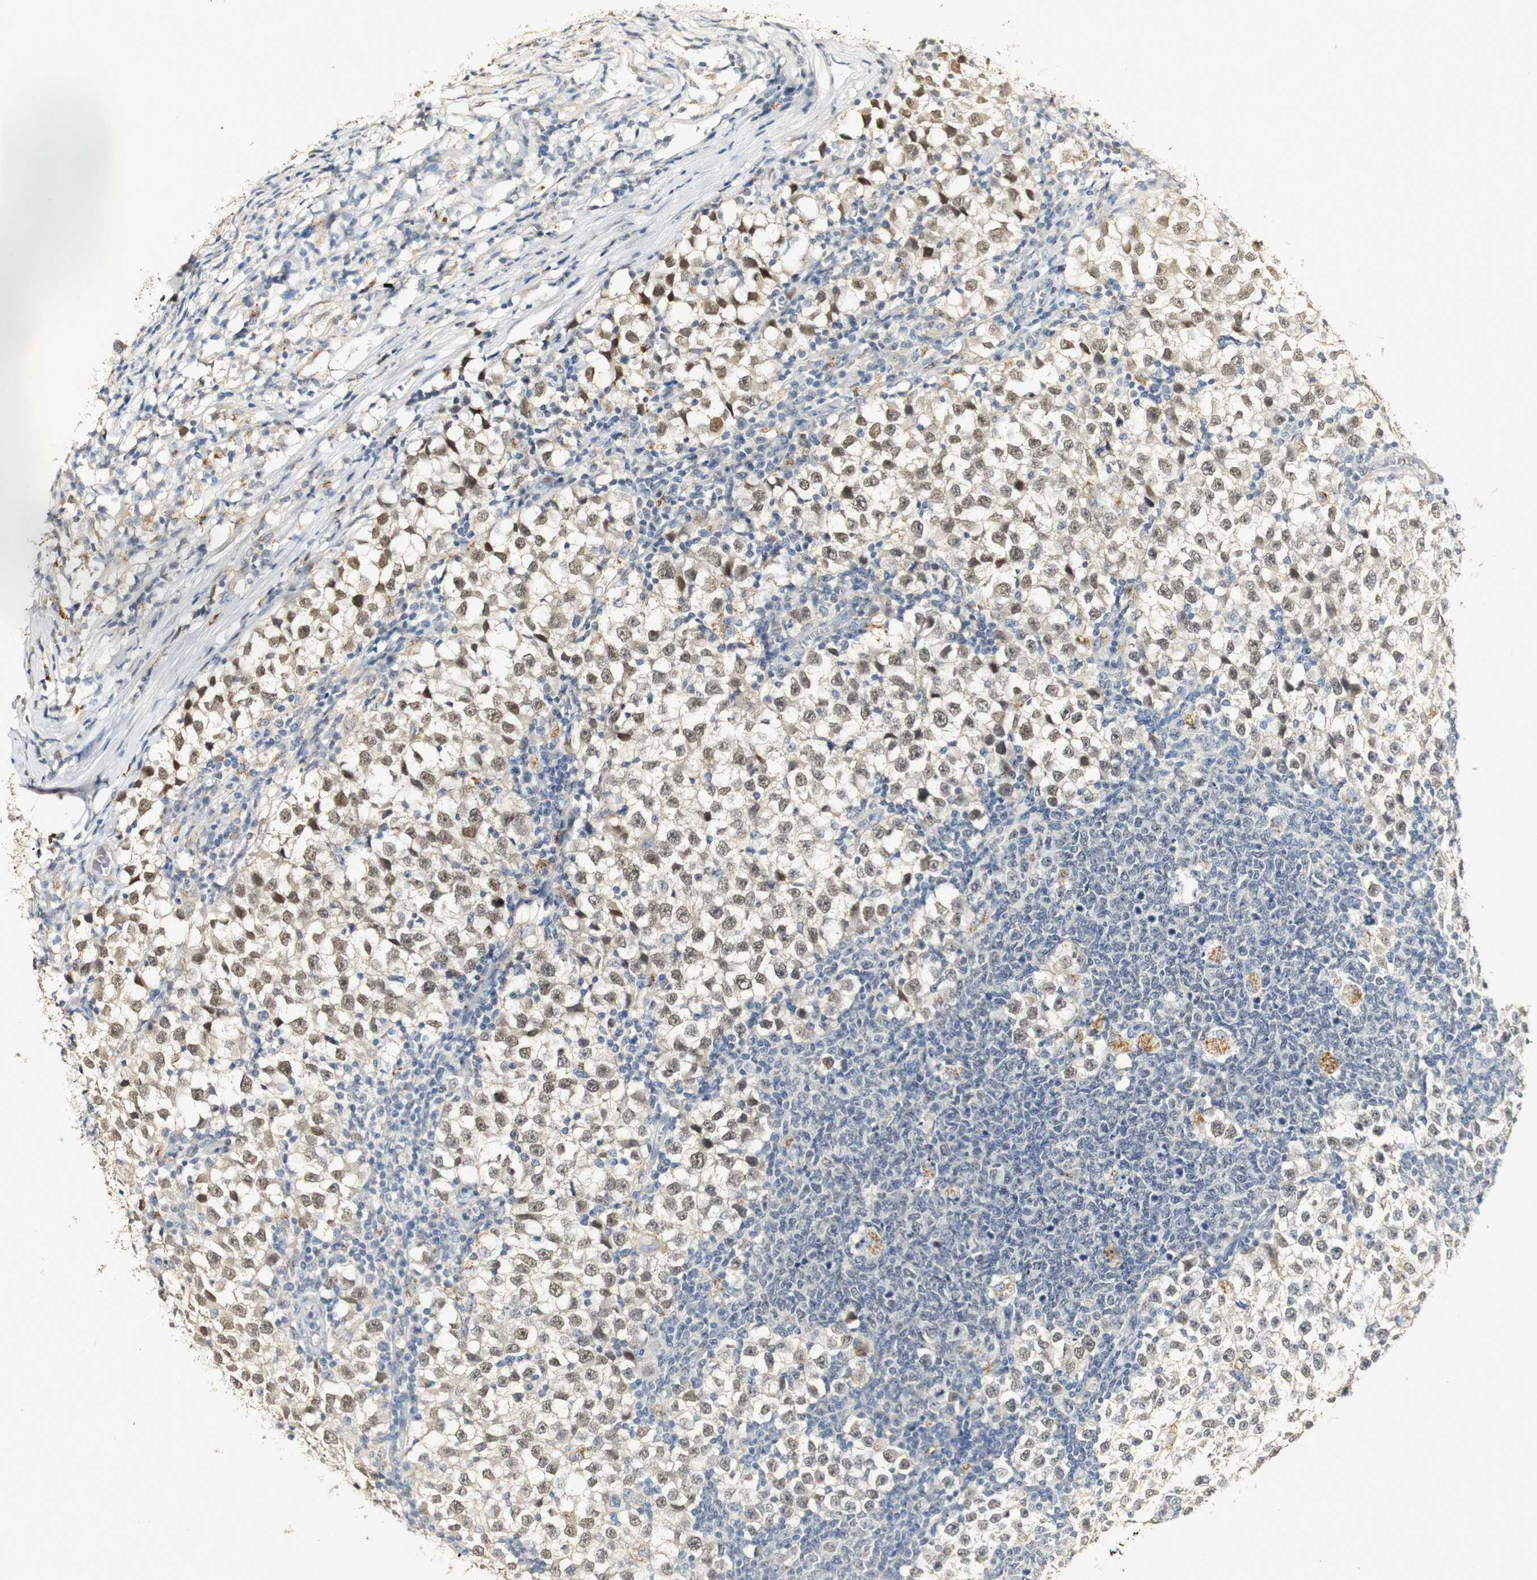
{"staining": {"intensity": "weak", "quantity": ">75%", "location": "nuclear"}, "tissue": "testis cancer", "cell_type": "Tumor cells", "image_type": "cancer", "snomed": [{"axis": "morphology", "description": "Seminoma, NOS"}, {"axis": "topography", "description": "Testis"}], "caption": "Human seminoma (testis) stained with a brown dye displays weak nuclear positive staining in approximately >75% of tumor cells.", "gene": "SYT7", "patient": {"sex": "male", "age": 65}}